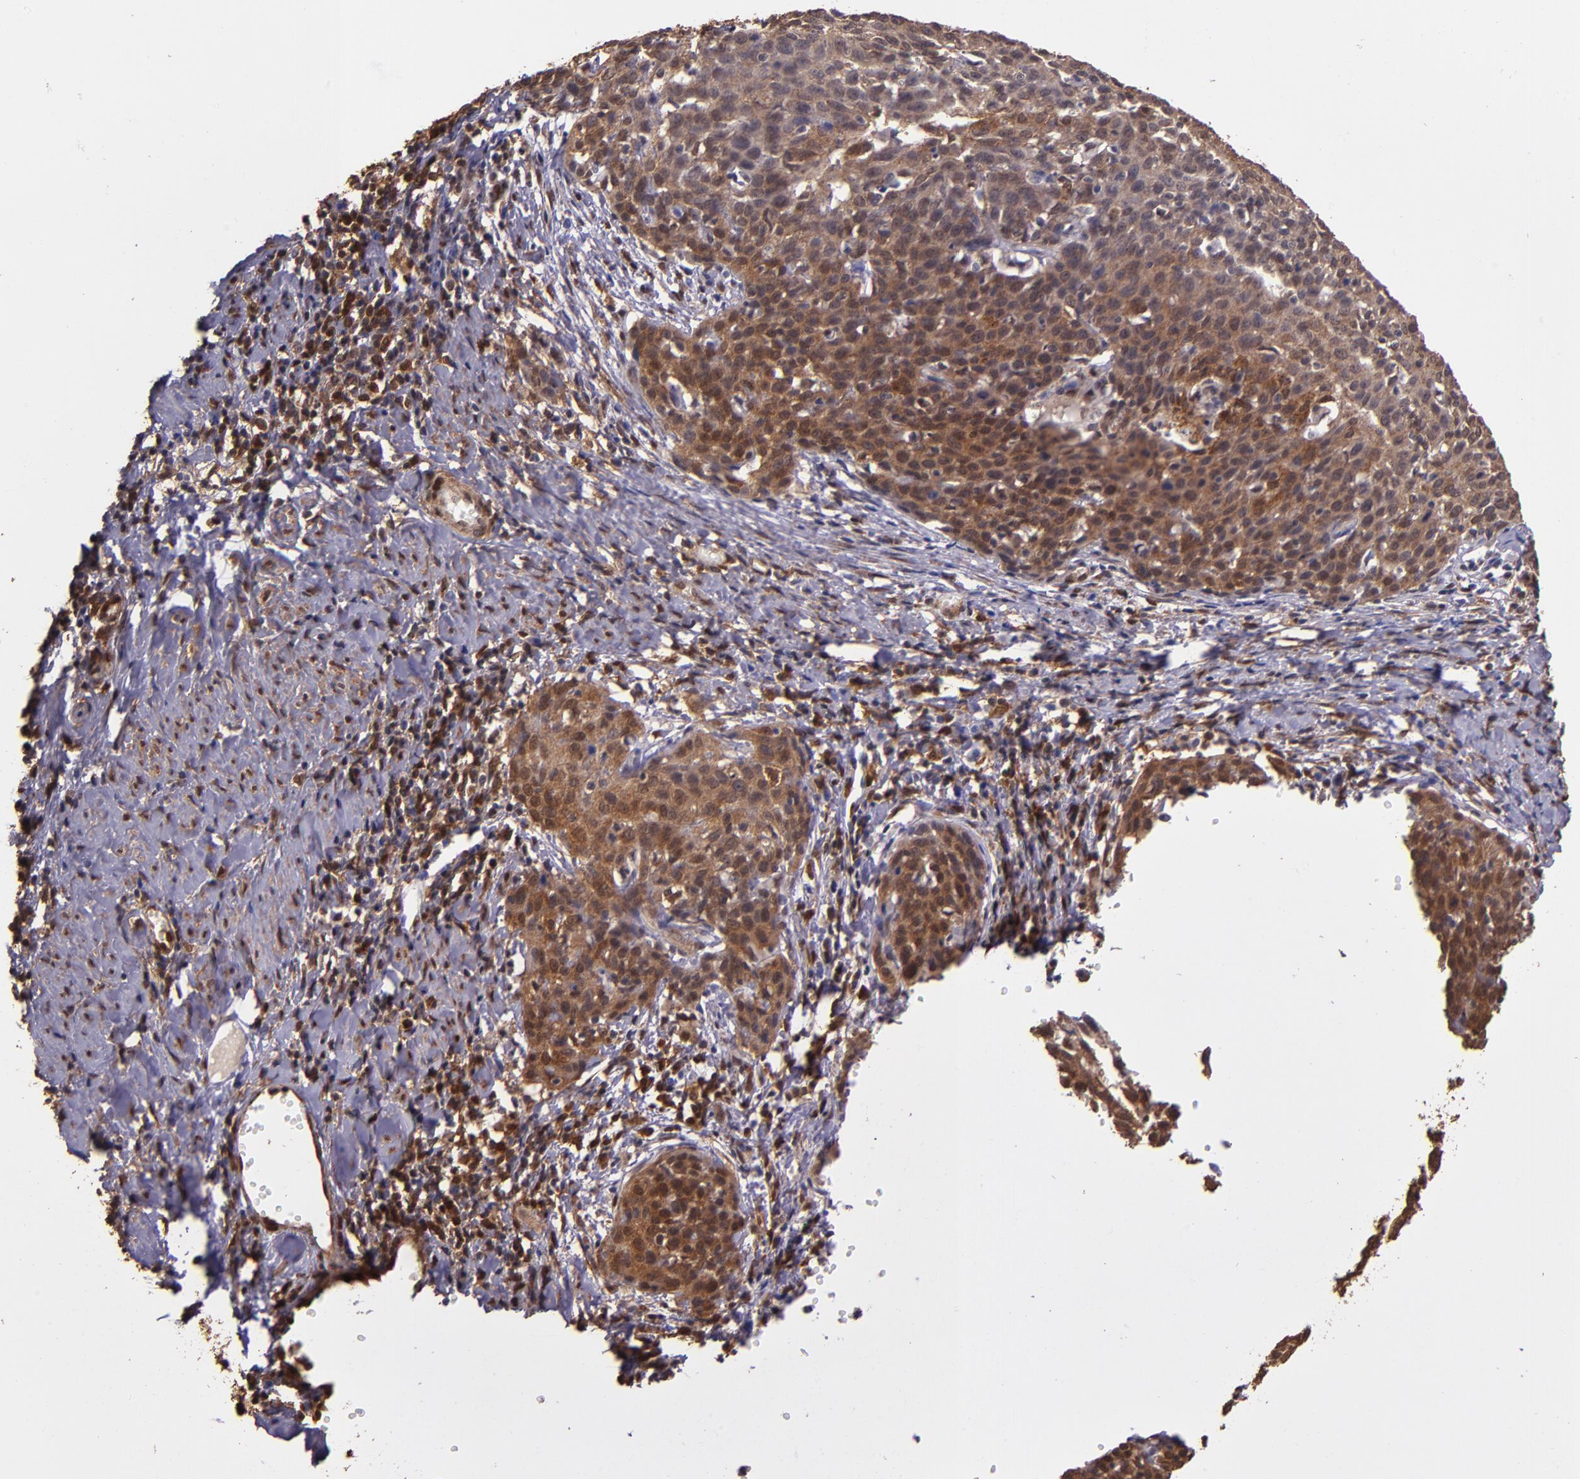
{"staining": {"intensity": "strong", "quantity": ">75%", "location": "cytoplasmic/membranous,nuclear"}, "tissue": "cervical cancer", "cell_type": "Tumor cells", "image_type": "cancer", "snomed": [{"axis": "morphology", "description": "Squamous cell carcinoma, NOS"}, {"axis": "topography", "description": "Cervix"}], "caption": "About >75% of tumor cells in cervical cancer display strong cytoplasmic/membranous and nuclear protein positivity as visualized by brown immunohistochemical staining.", "gene": "STAT6", "patient": {"sex": "female", "age": 38}}